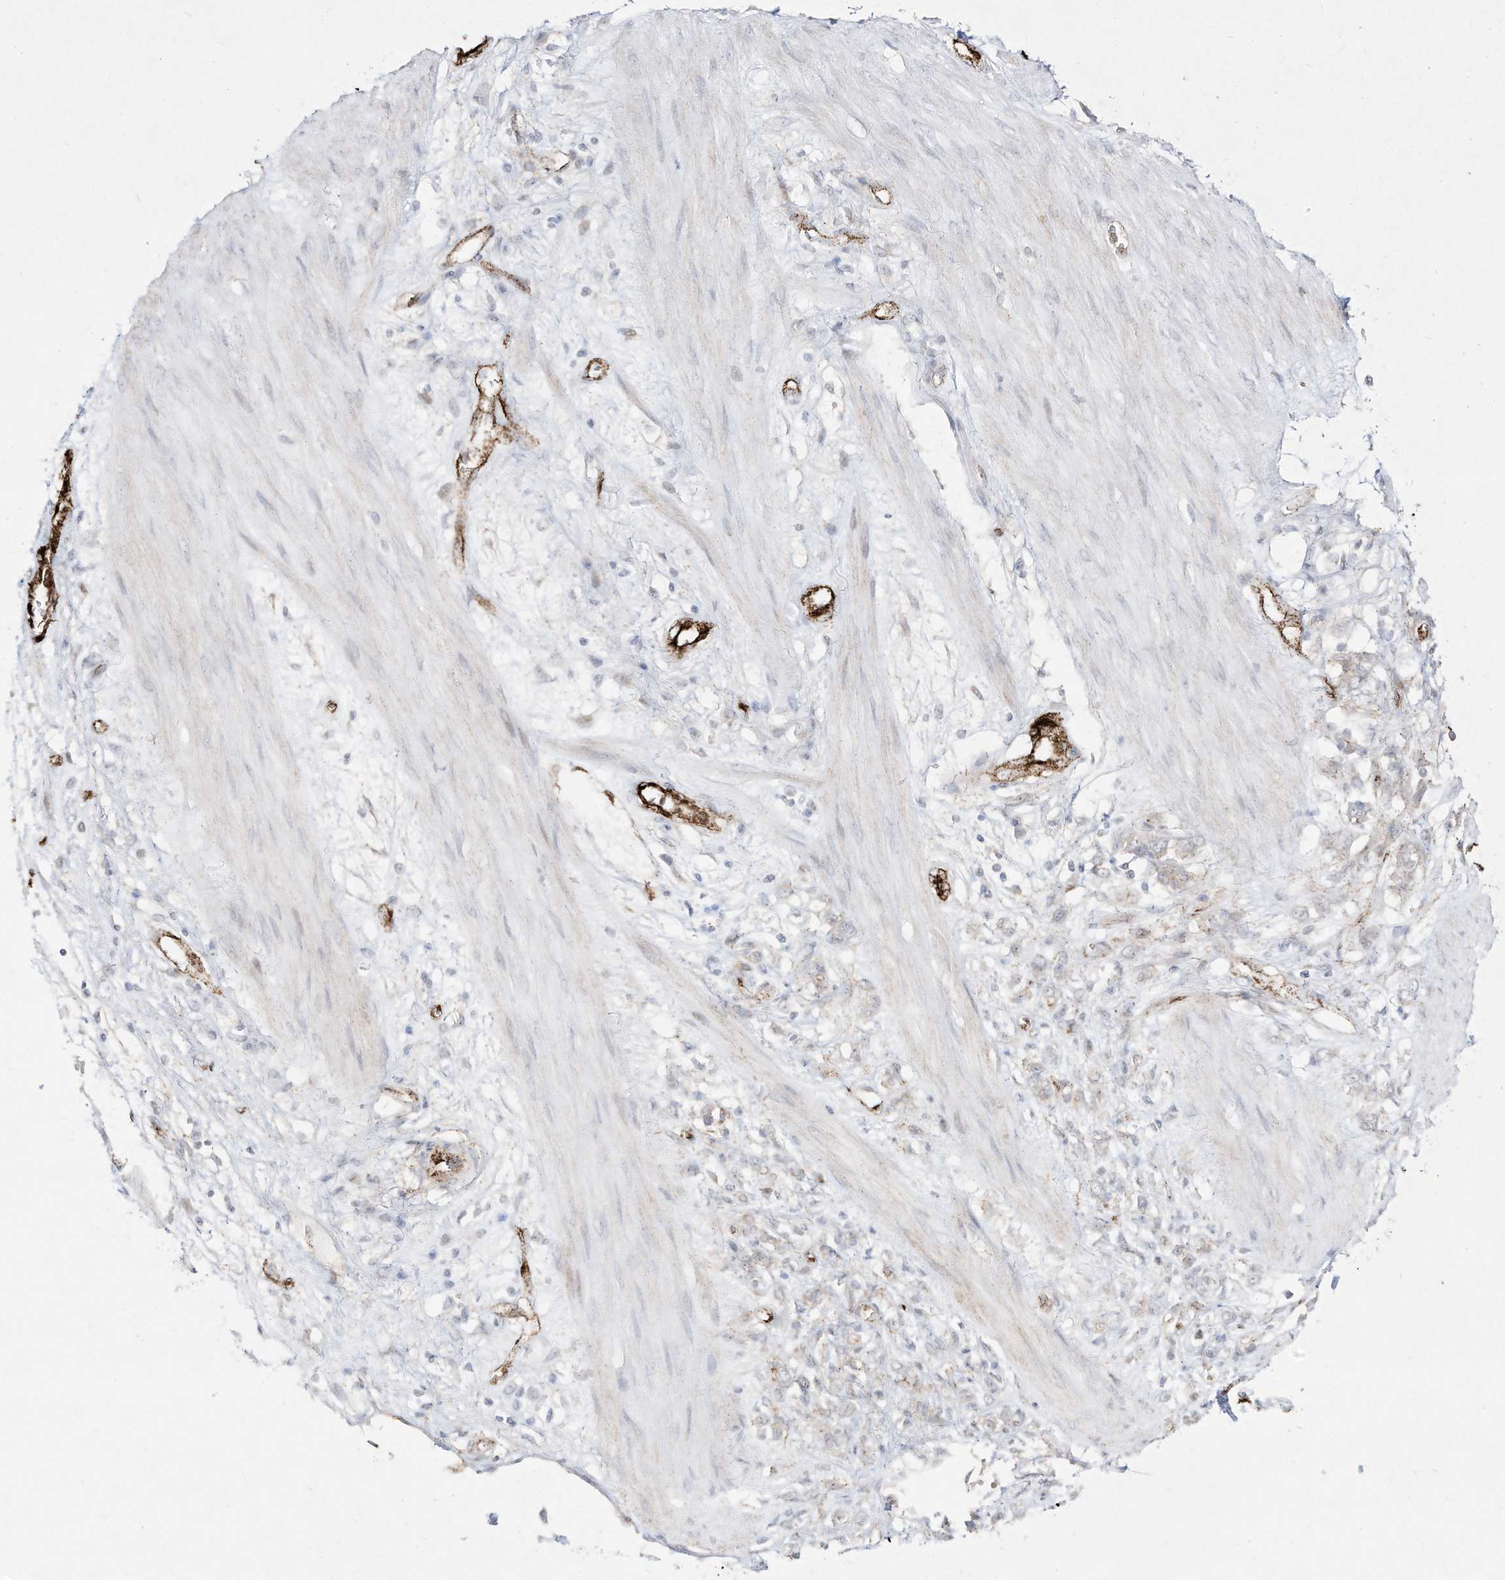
{"staining": {"intensity": "negative", "quantity": "none", "location": "none"}, "tissue": "stomach cancer", "cell_type": "Tumor cells", "image_type": "cancer", "snomed": [{"axis": "morphology", "description": "Adenocarcinoma, NOS"}, {"axis": "topography", "description": "Stomach"}], "caption": "An image of human stomach cancer (adenocarcinoma) is negative for staining in tumor cells. (DAB IHC visualized using brightfield microscopy, high magnification).", "gene": "ZGRF1", "patient": {"sex": "female", "age": 76}}